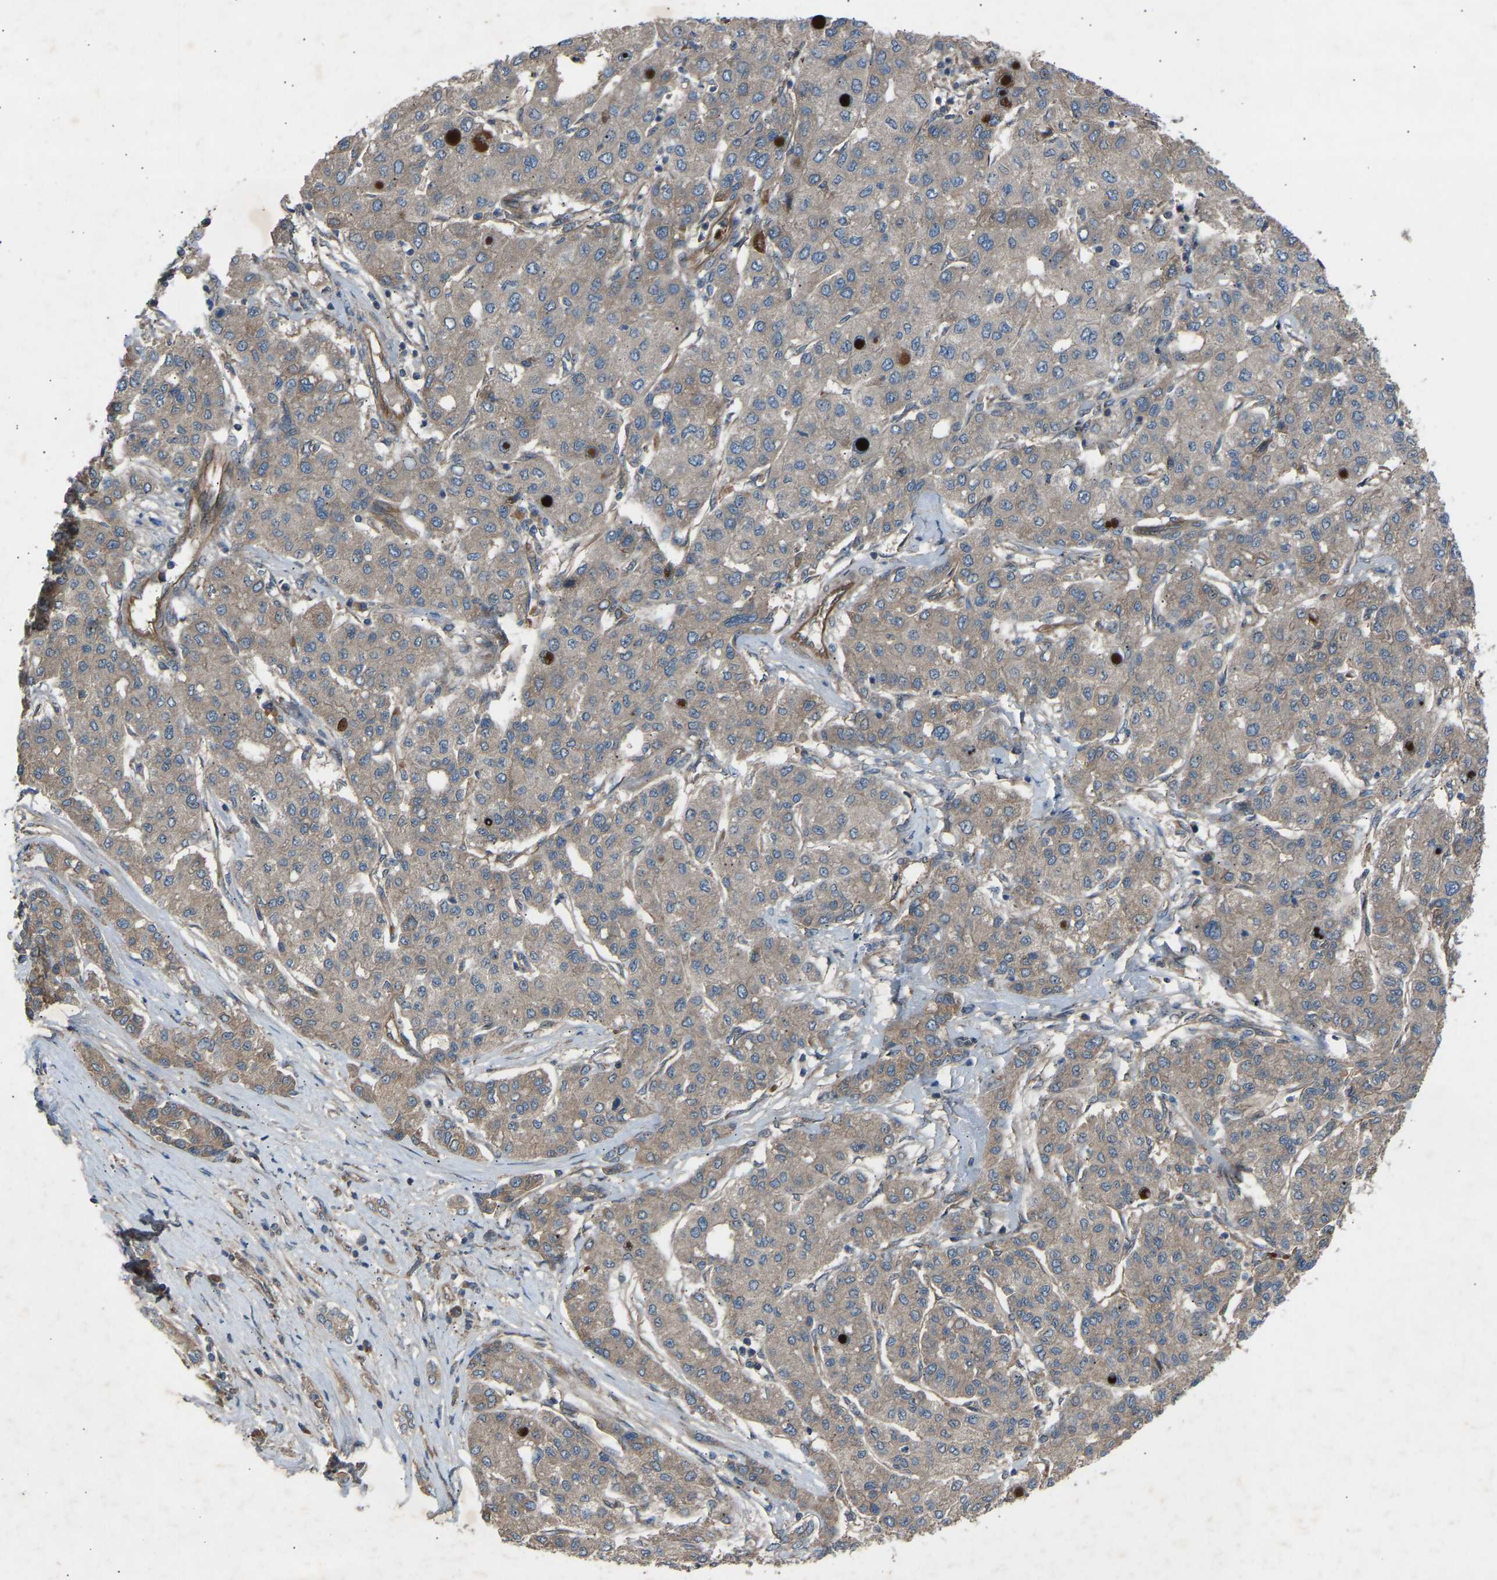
{"staining": {"intensity": "weak", "quantity": "25%-75%", "location": "cytoplasmic/membranous"}, "tissue": "liver cancer", "cell_type": "Tumor cells", "image_type": "cancer", "snomed": [{"axis": "morphology", "description": "Carcinoma, Hepatocellular, NOS"}, {"axis": "topography", "description": "Liver"}], "caption": "Human hepatocellular carcinoma (liver) stained with a brown dye reveals weak cytoplasmic/membranous positive staining in approximately 25%-75% of tumor cells.", "gene": "GAS2L1", "patient": {"sex": "male", "age": 65}}